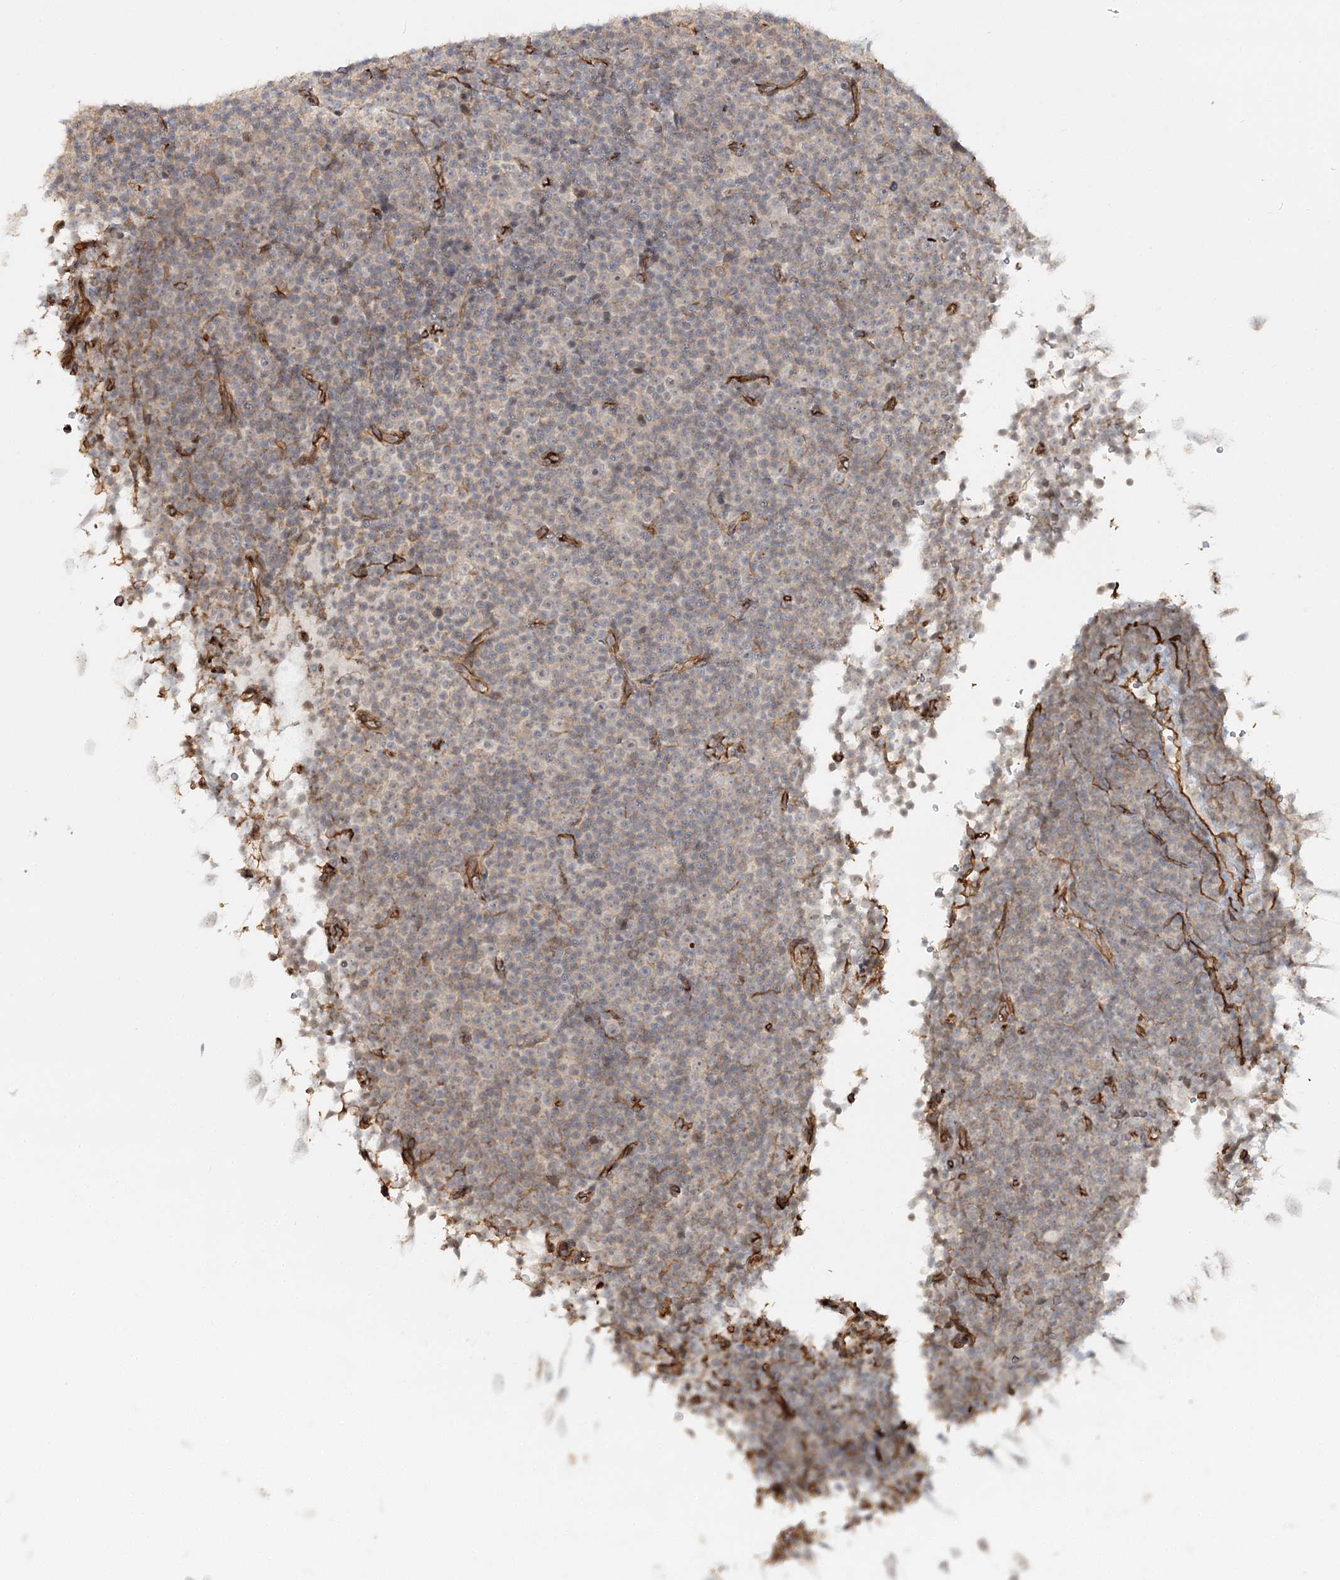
{"staining": {"intensity": "negative", "quantity": "none", "location": "none"}, "tissue": "lymphoma", "cell_type": "Tumor cells", "image_type": "cancer", "snomed": [{"axis": "morphology", "description": "Malignant lymphoma, non-Hodgkin's type, Low grade"}, {"axis": "topography", "description": "Lymph node"}], "caption": "Tumor cells show no significant staining in lymphoma.", "gene": "RPP14", "patient": {"sex": "female", "age": 67}}